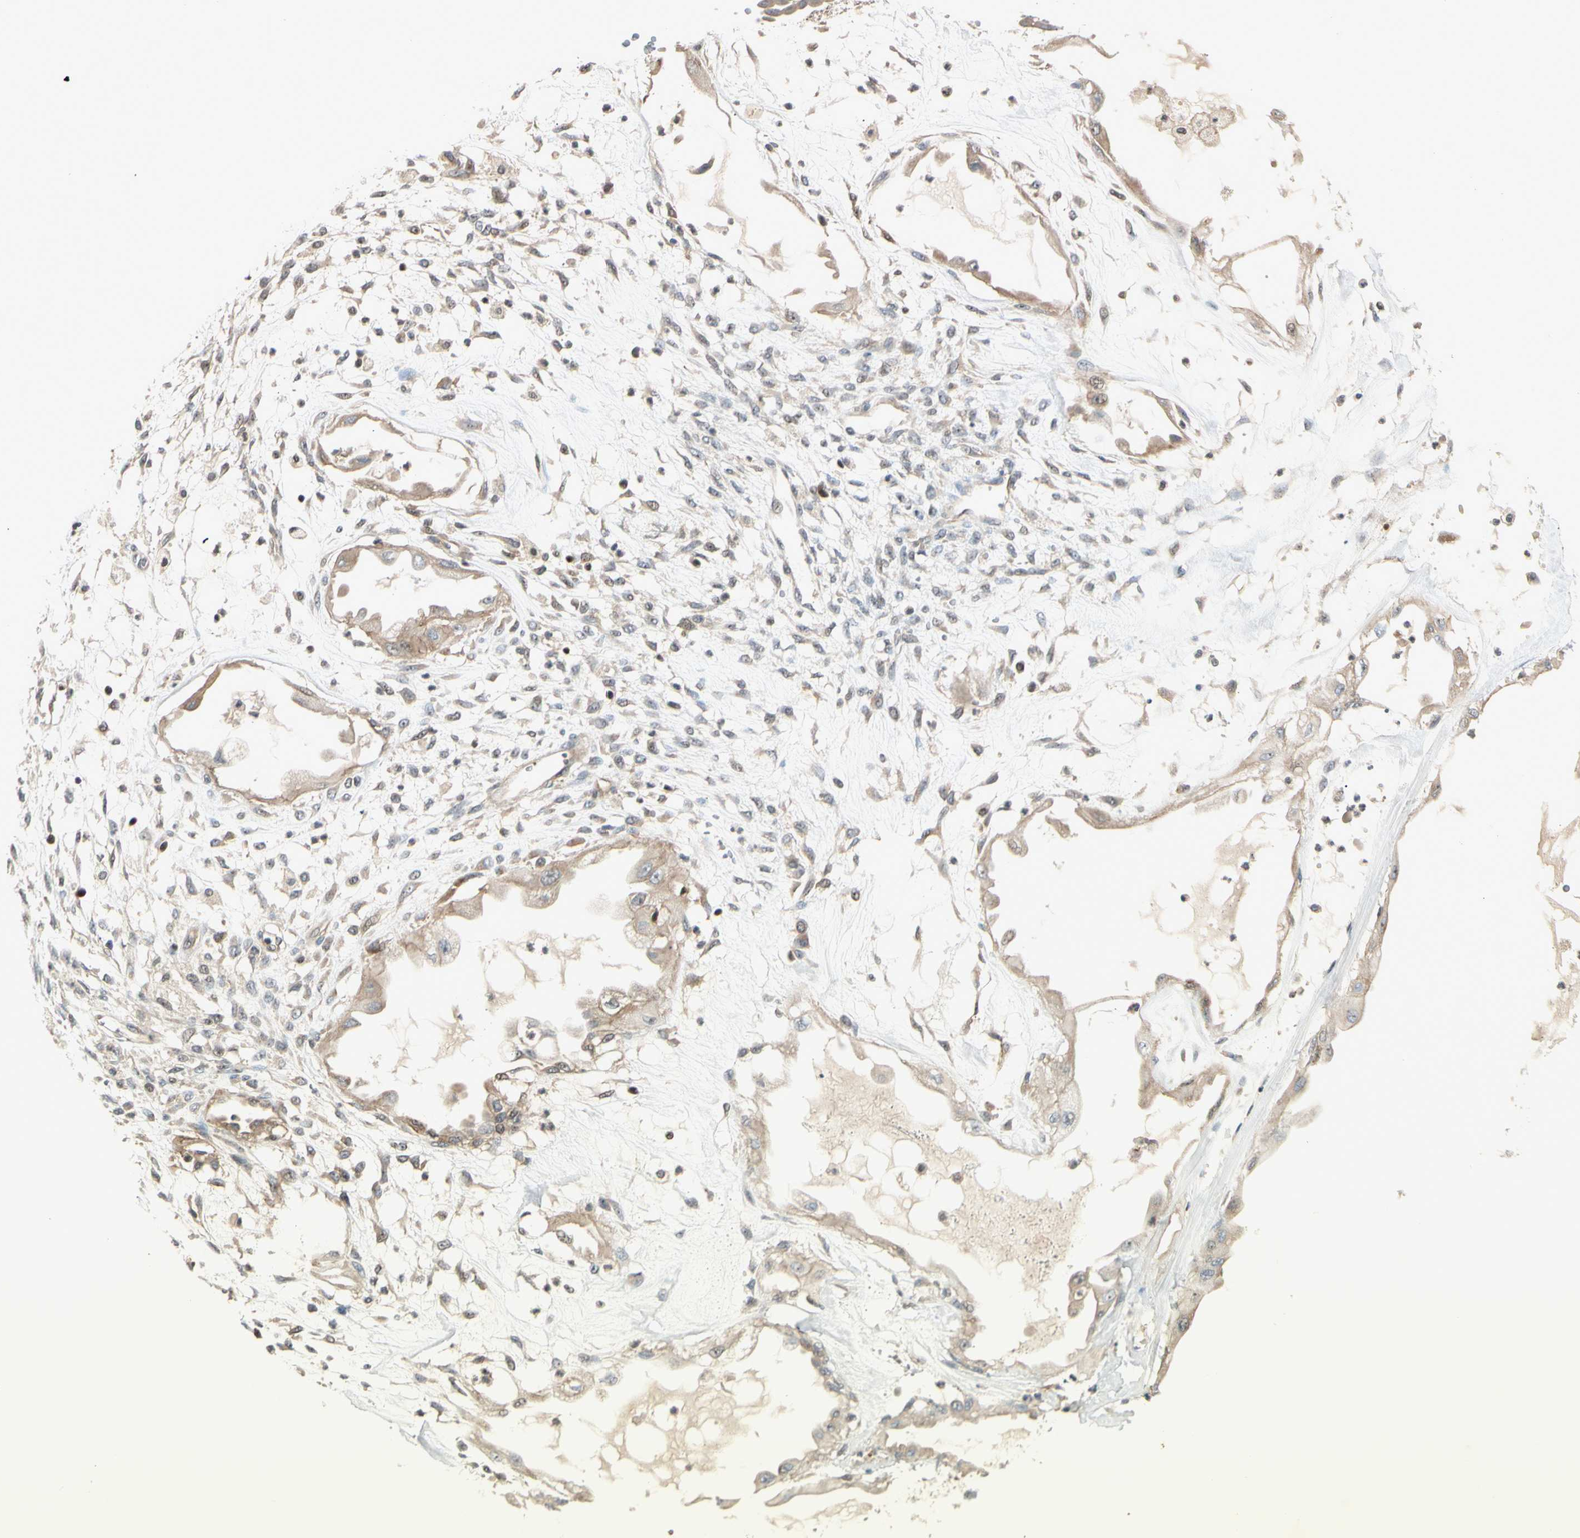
{"staining": {"intensity": "weak", "quantity": ">75%", "location": "cytoplasmic/membranous"}, "tissue": "ovarian cancer", "cell_type": "Tumor cells", "image_type": "cancer", "snomed": [{"axis": "morphology", "description": "Carcinoma, NOS"}, {"axis": "morphology", "description": "Carcinoma, endometroid"}, {"axis": "topography", "description": "Ovary"}], "caption": "There is low levels of weak cytoplasmic/membranous staining in tumor cells of ovarian carcinoma, as demonstrated by immunohistochemical staining (brown color).", "gene": "NFYA", "patient": {"sex": "female", "age": 50}}